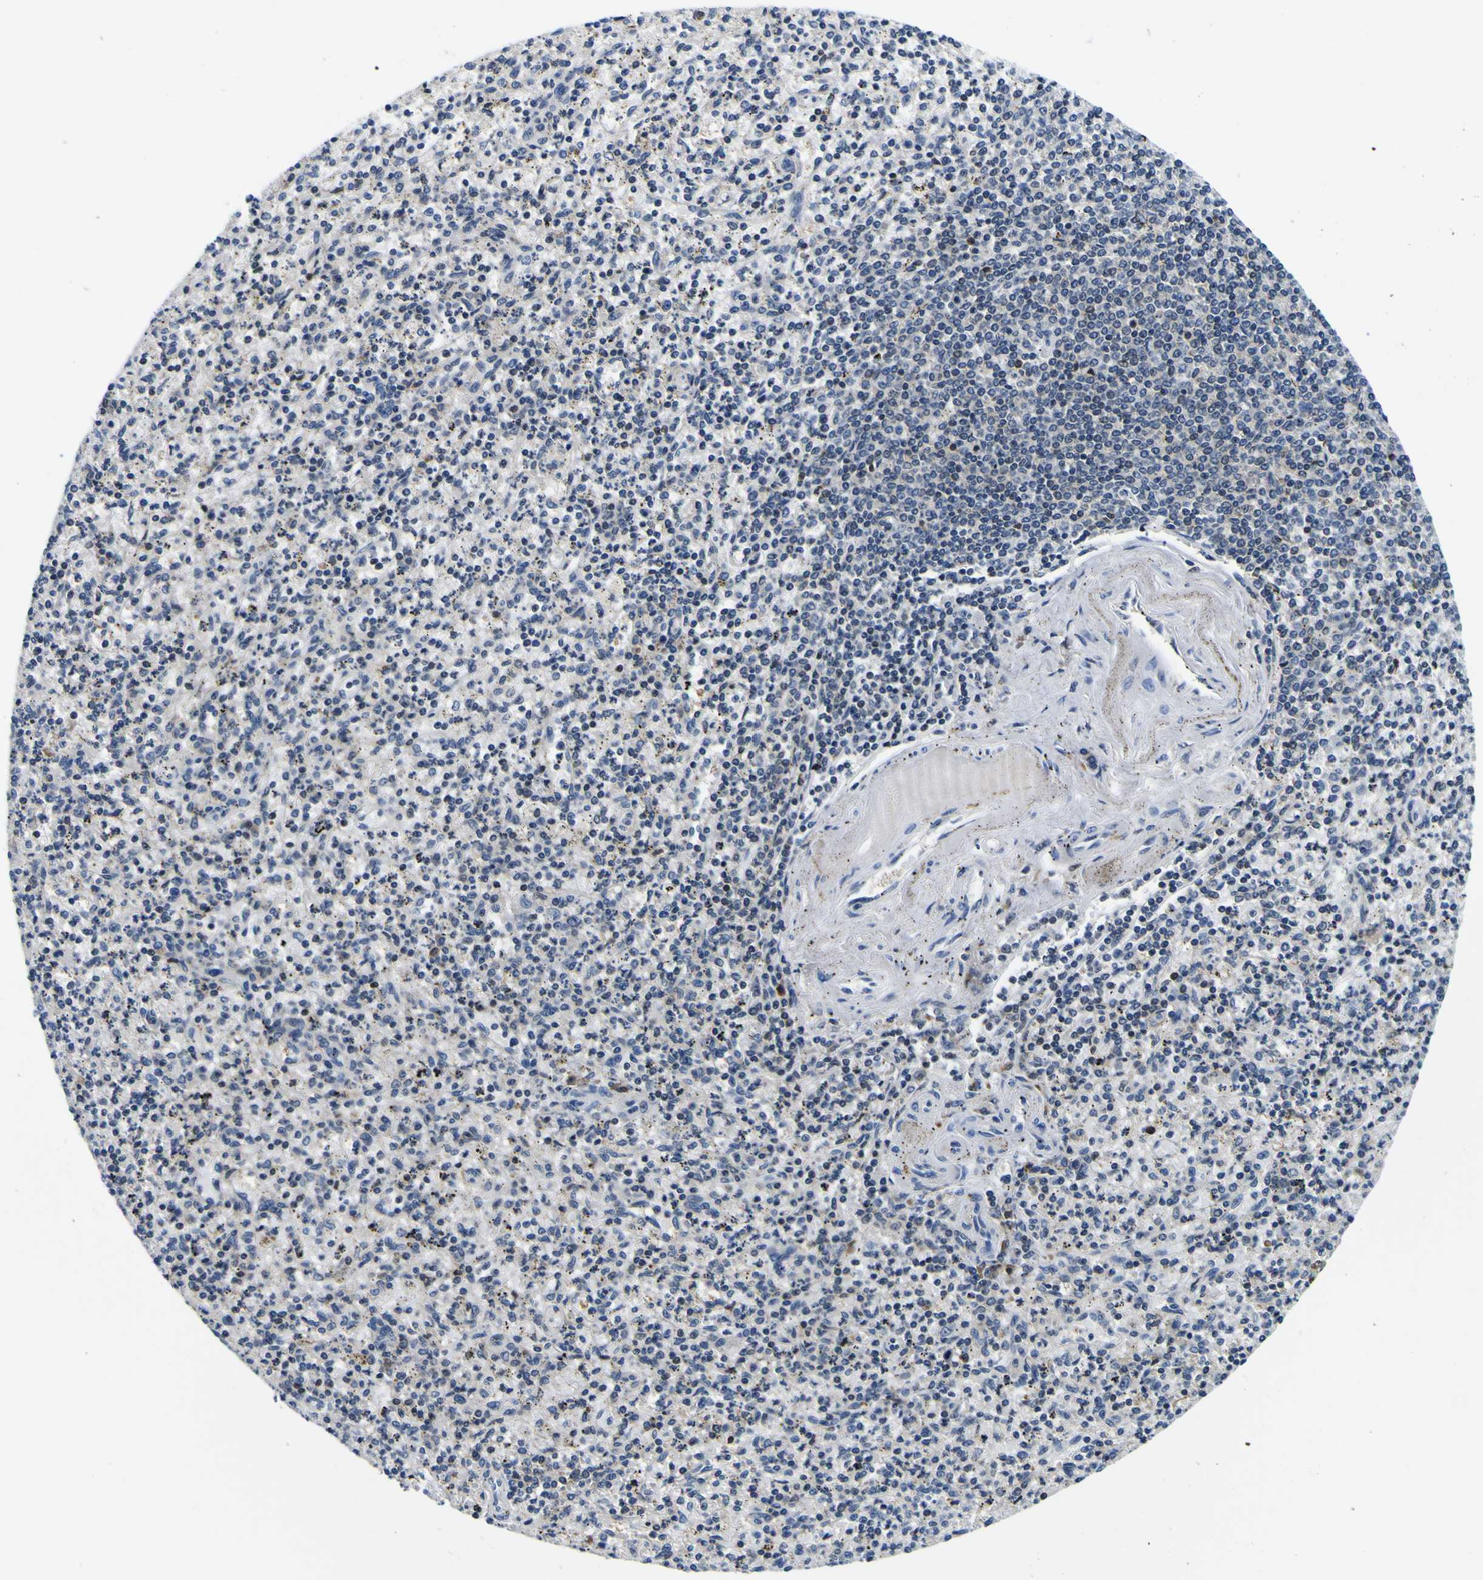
{"staining": {"intensity": "negative", "quantity": "none", "location": "none"}, "tissue": "spleen", "cell_type": "Cells in red pulp", "image_type": "normal", "snomed": [{"axis": "morphology", "description": "Normal tissue, NOS"}, {"axis": "topography", "description": "Spleen"}], "caption": "A photomicrograph of spleen stained for a protein shows no brown staining in cells in red pulp. The staining was performed using DAB to visualize the protein expression in brown, while the nuclei were stained in blue with hematoxylin (Magnification: 20x).", "gene": "NLRP3", "patient": {"sex": "male", "age": 72}}